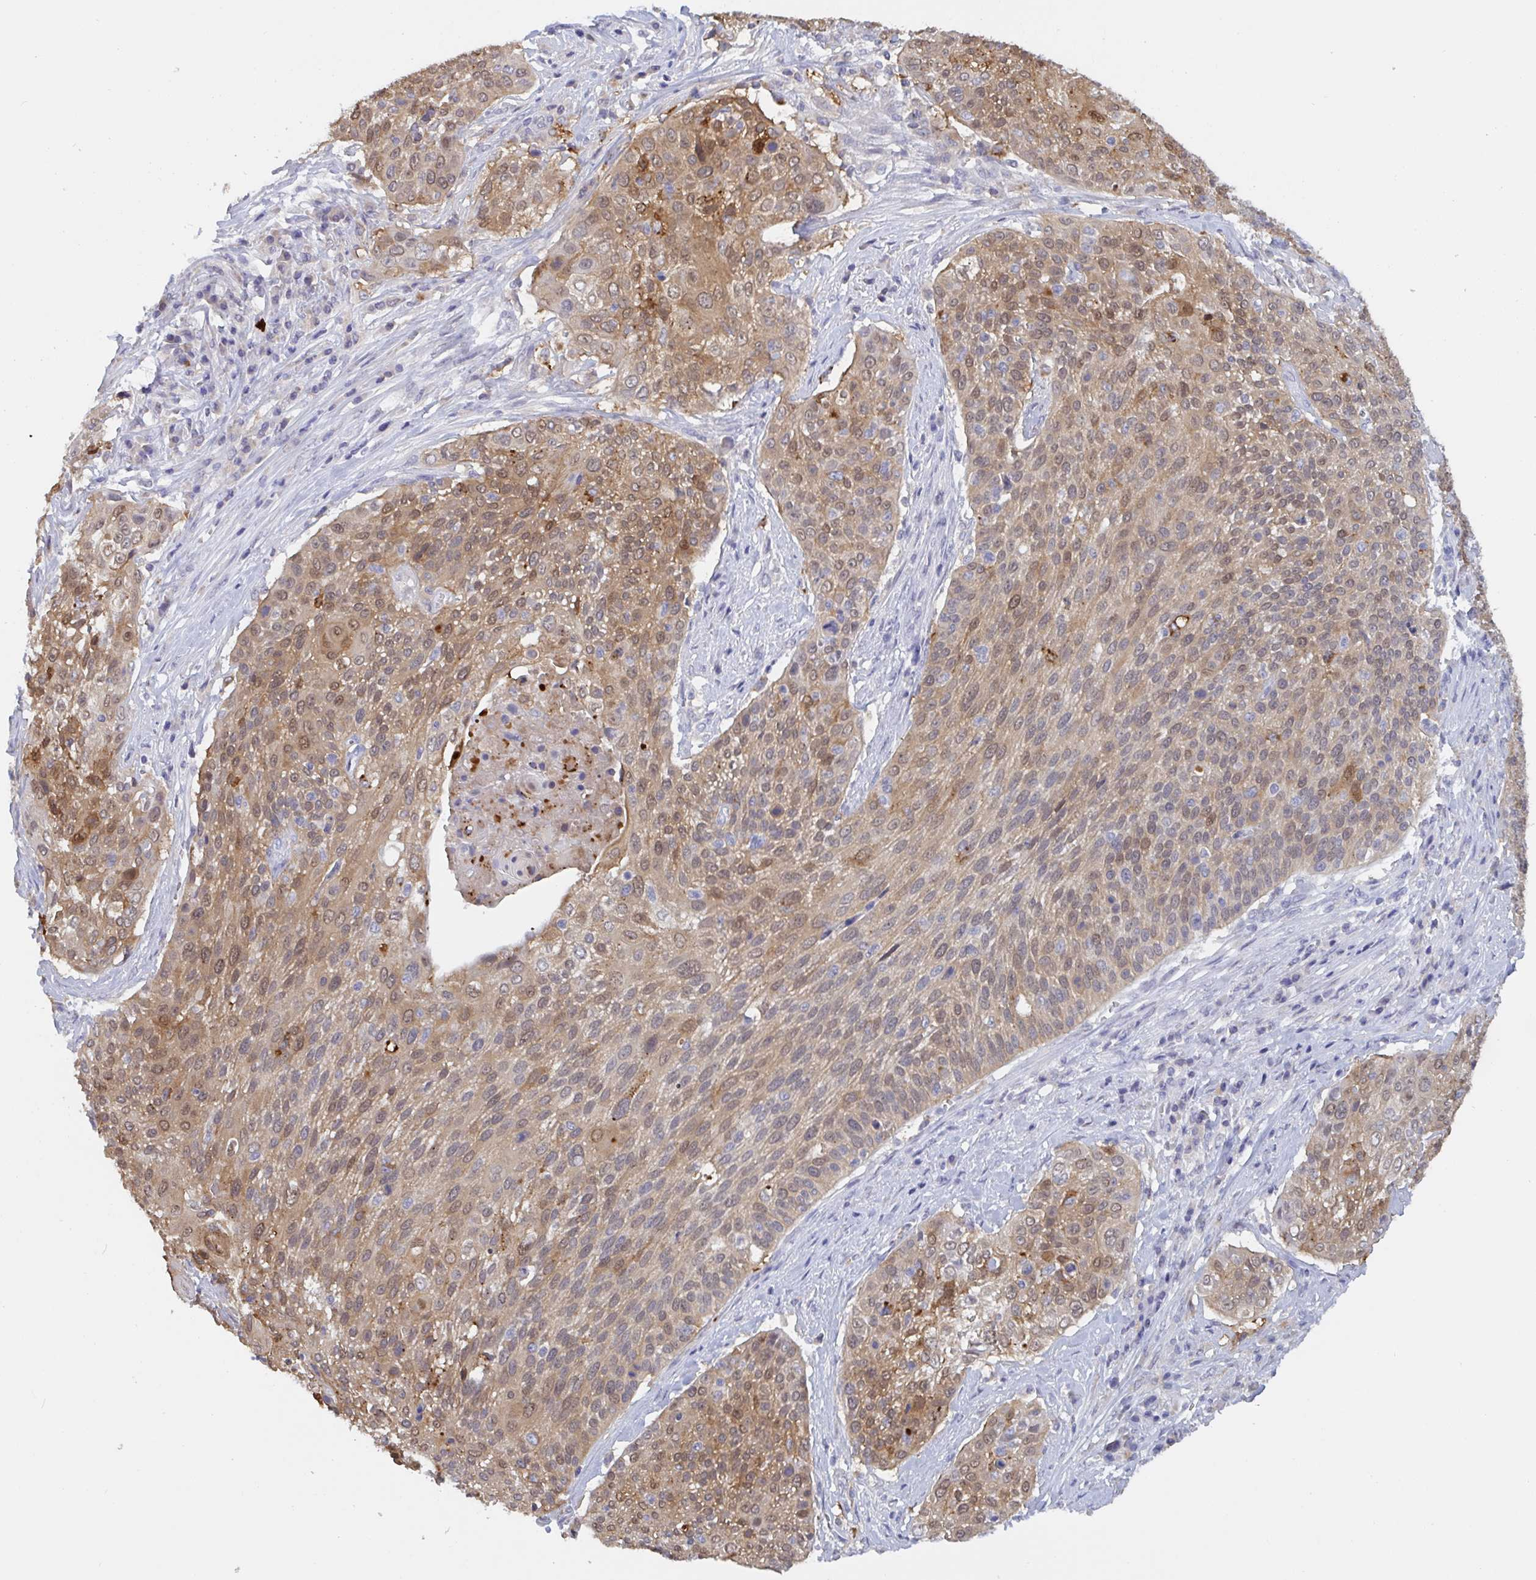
{"staining": {"intensity": "moderate", "quantity": "25%-75%", "location": "cytoplasmic/membranous,nuclear"}, "tissue": "cervical cancer", "cell_type": "Tumor cells", "image_type": "cancer", "snomed": [{"axis": "morphology", "description": "Squamous cell carcinoma, NOS"}, {"axis": "topography", "description": "Cervix"}], "caption": "Cervical squamous cell carcinoma tissue reveals moderate cytoplasmic/membranous and nuclear staining in approximately 25%-75% of tumor cells, visualized by immunohistochemistry.", "gene": "SERPINB13", "patient": {"sex": "female", "age": 31}}